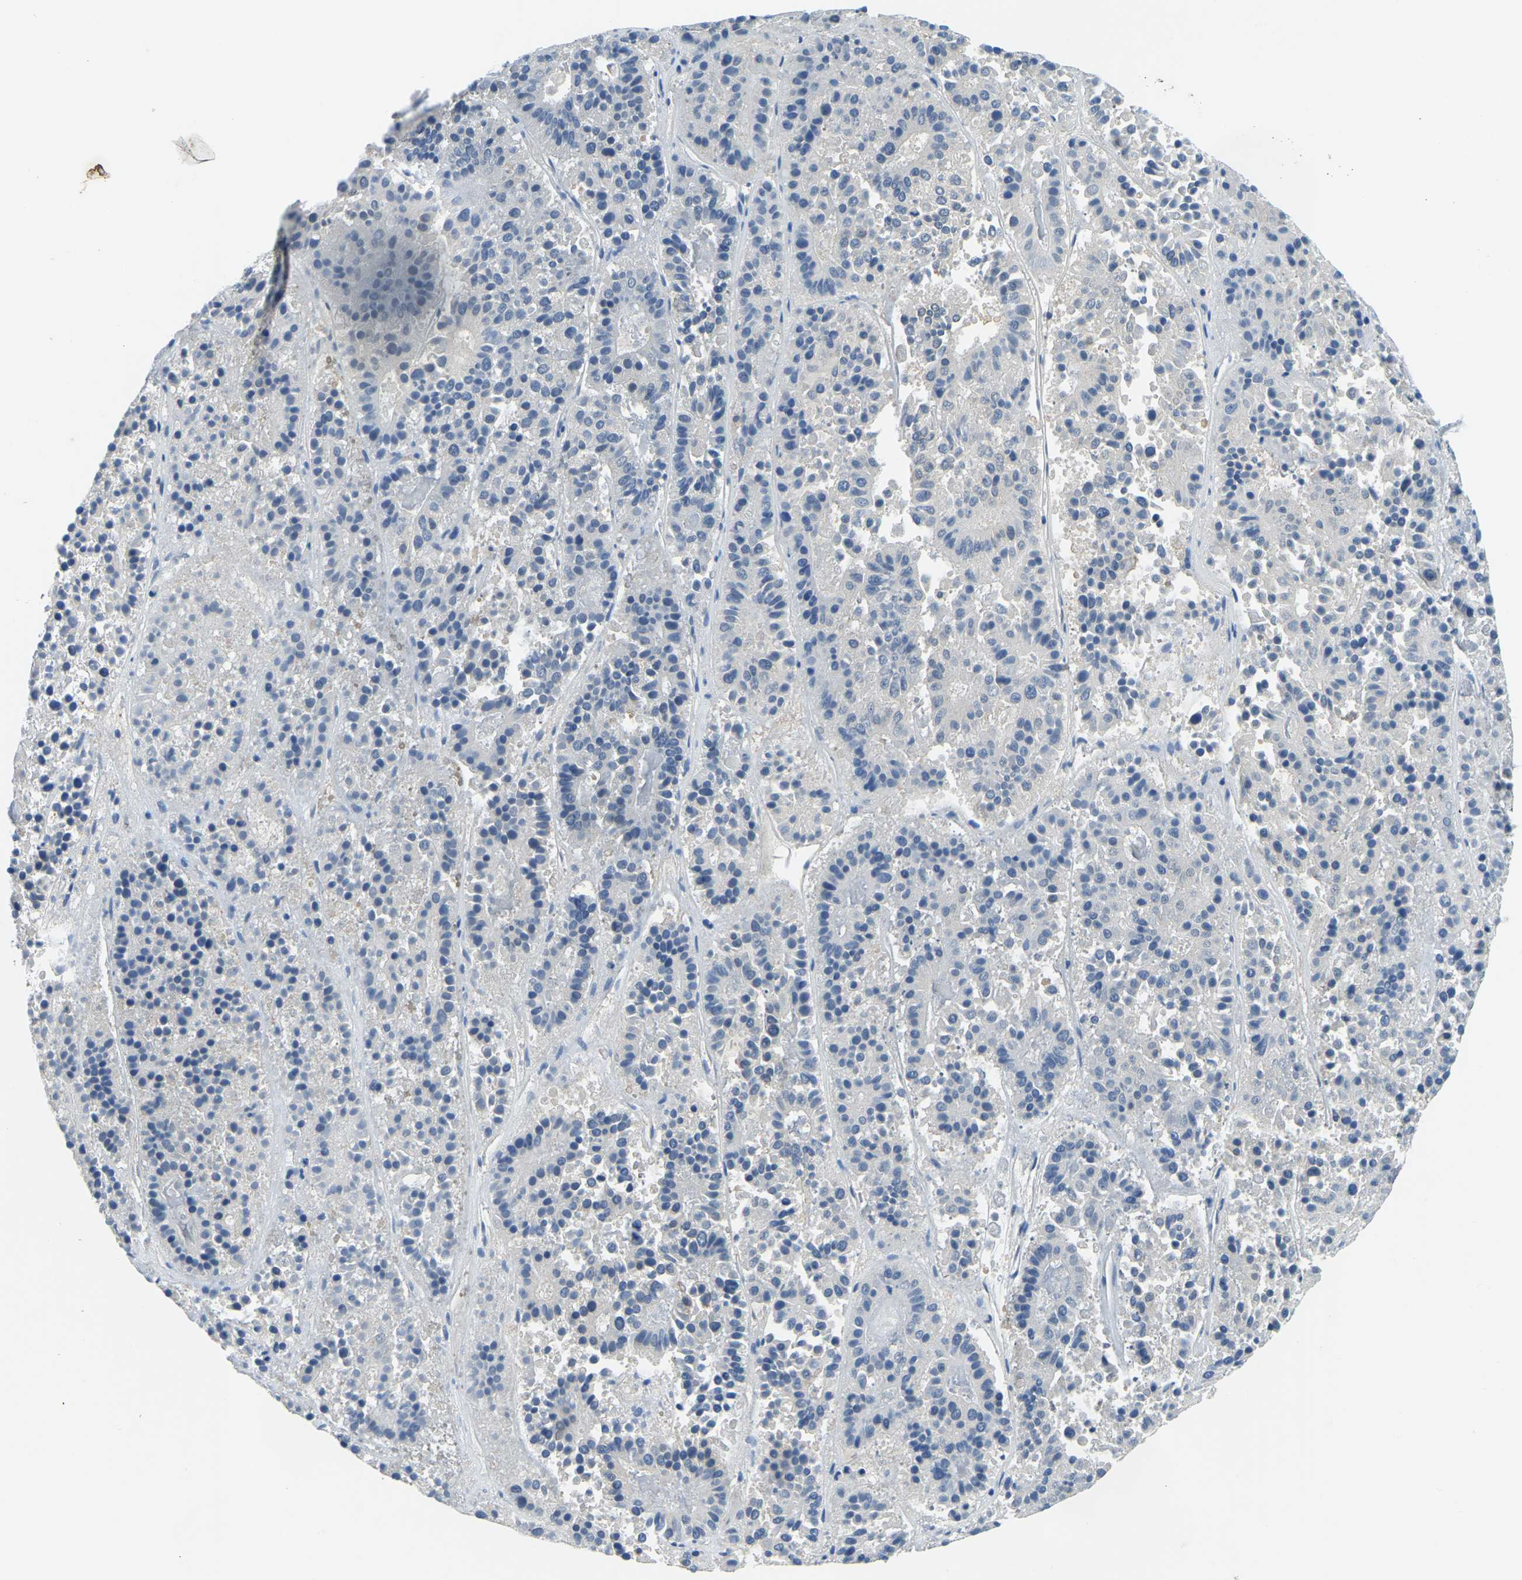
{"staining": {"intensity": "negative", "quantity": "none", "location": "none"}, "tissue": "pancreatic cancer", "cell_type": "Tumor cells", "image_type": "cancer", "snomed": [{"axis": "morphology", "description": "Adenocarcinoma, NOS"}, {"axis": "topography", "description": "Pancreas"}], "caption": "This histopathology image is of pancreatic adenocarcinoma stained with IHC to label a protein in brown with the nuclei are counter-stained blue. There is no positivity in tumor cells.", "gene": "AHNAK", "patient": {"sex": "male", "age": 50}}